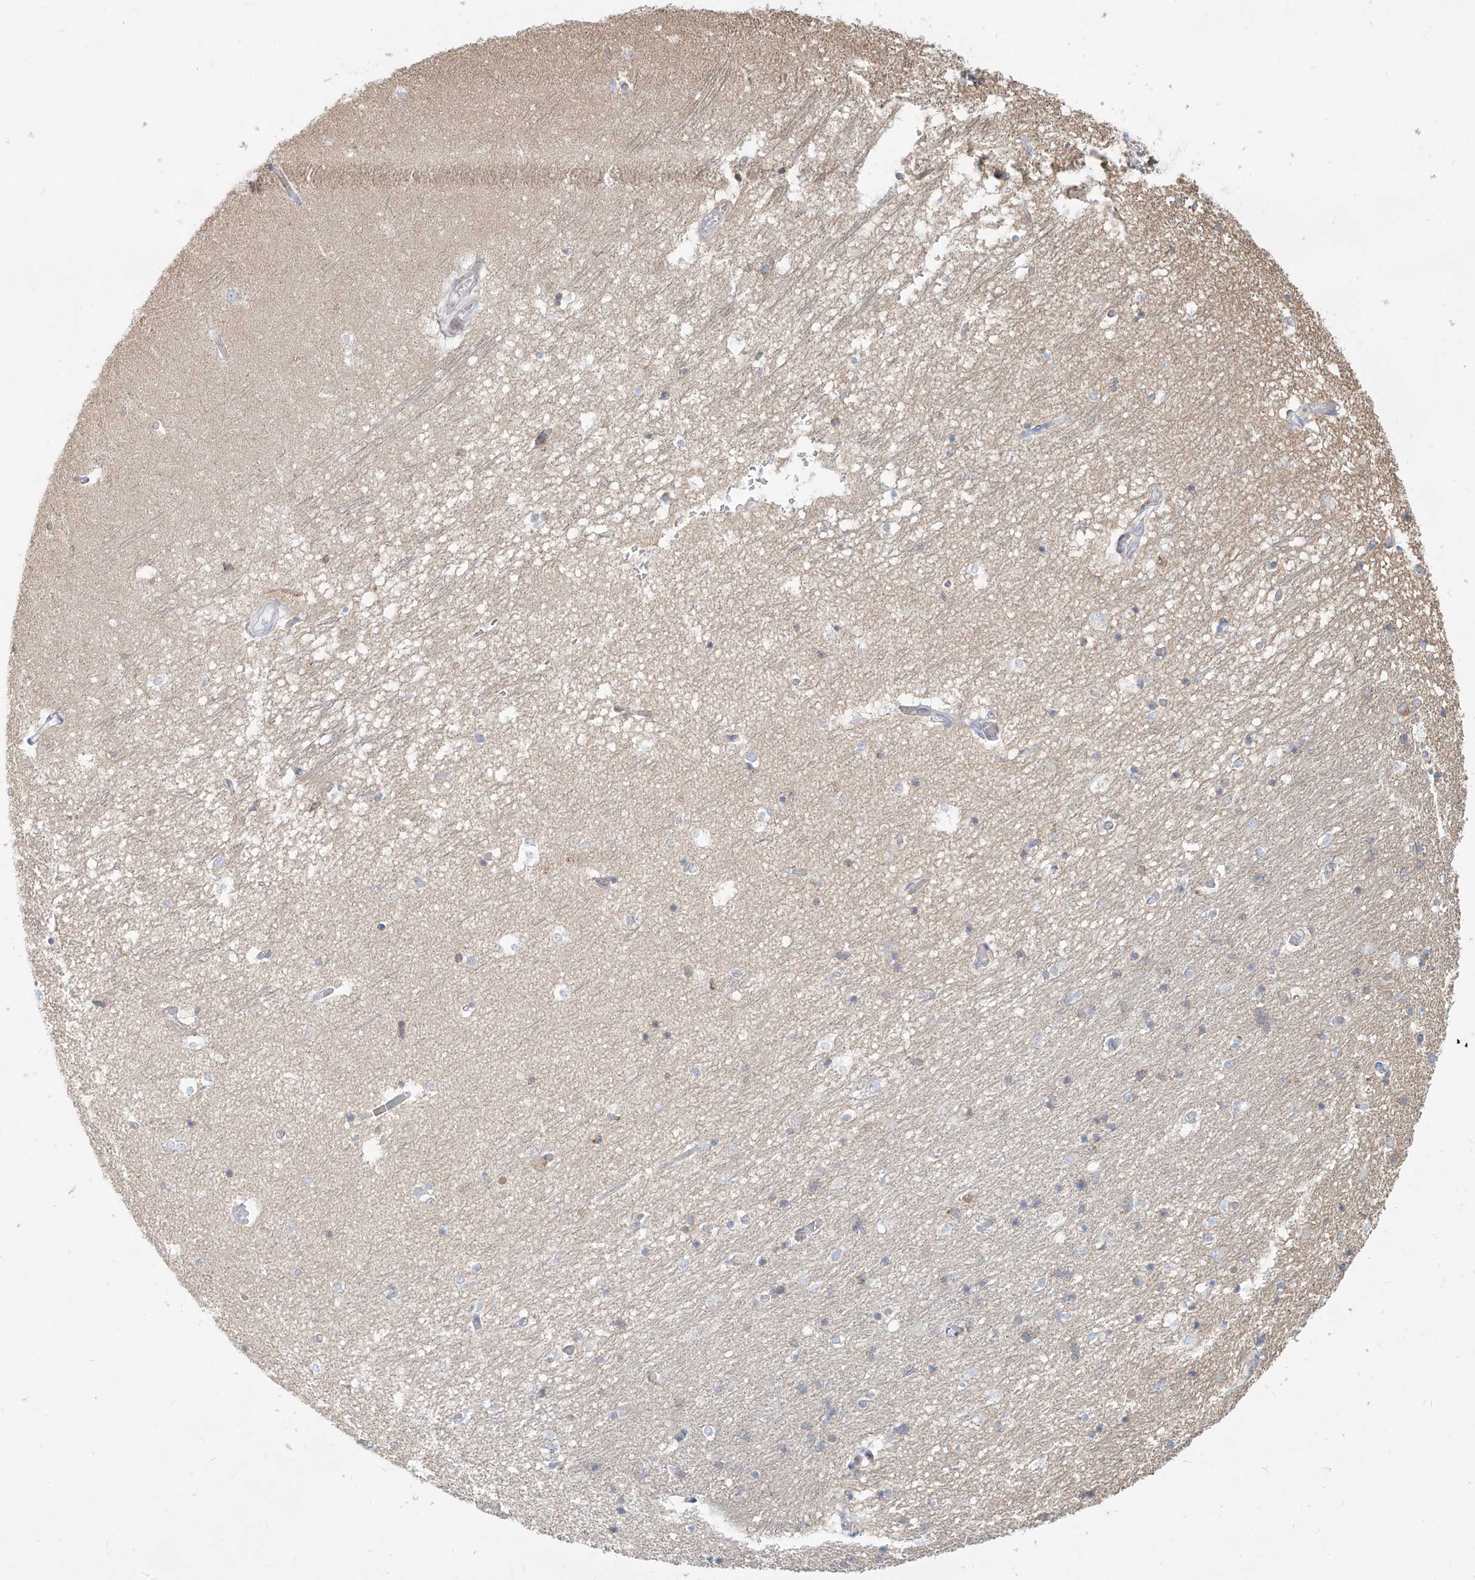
{"staining": {"intensity": "negative", "quantity": "none", "location": "none"}, "tissue": "hippocampus", "cell_type": "Glial cells", "image_type": "normal", "snomed": [{"axis": "morphology", "description": "Normal tissue, NOS"}, {"axis": "topography", "description": "Hippocampus"}], "caption": "Image shows no significant protein positivity in glial cells of normal hippocampus. (DAB immunohistochemistry, high magnification).", "gene": "MTX2", "patient": {"sex": "male", "age": 45}}